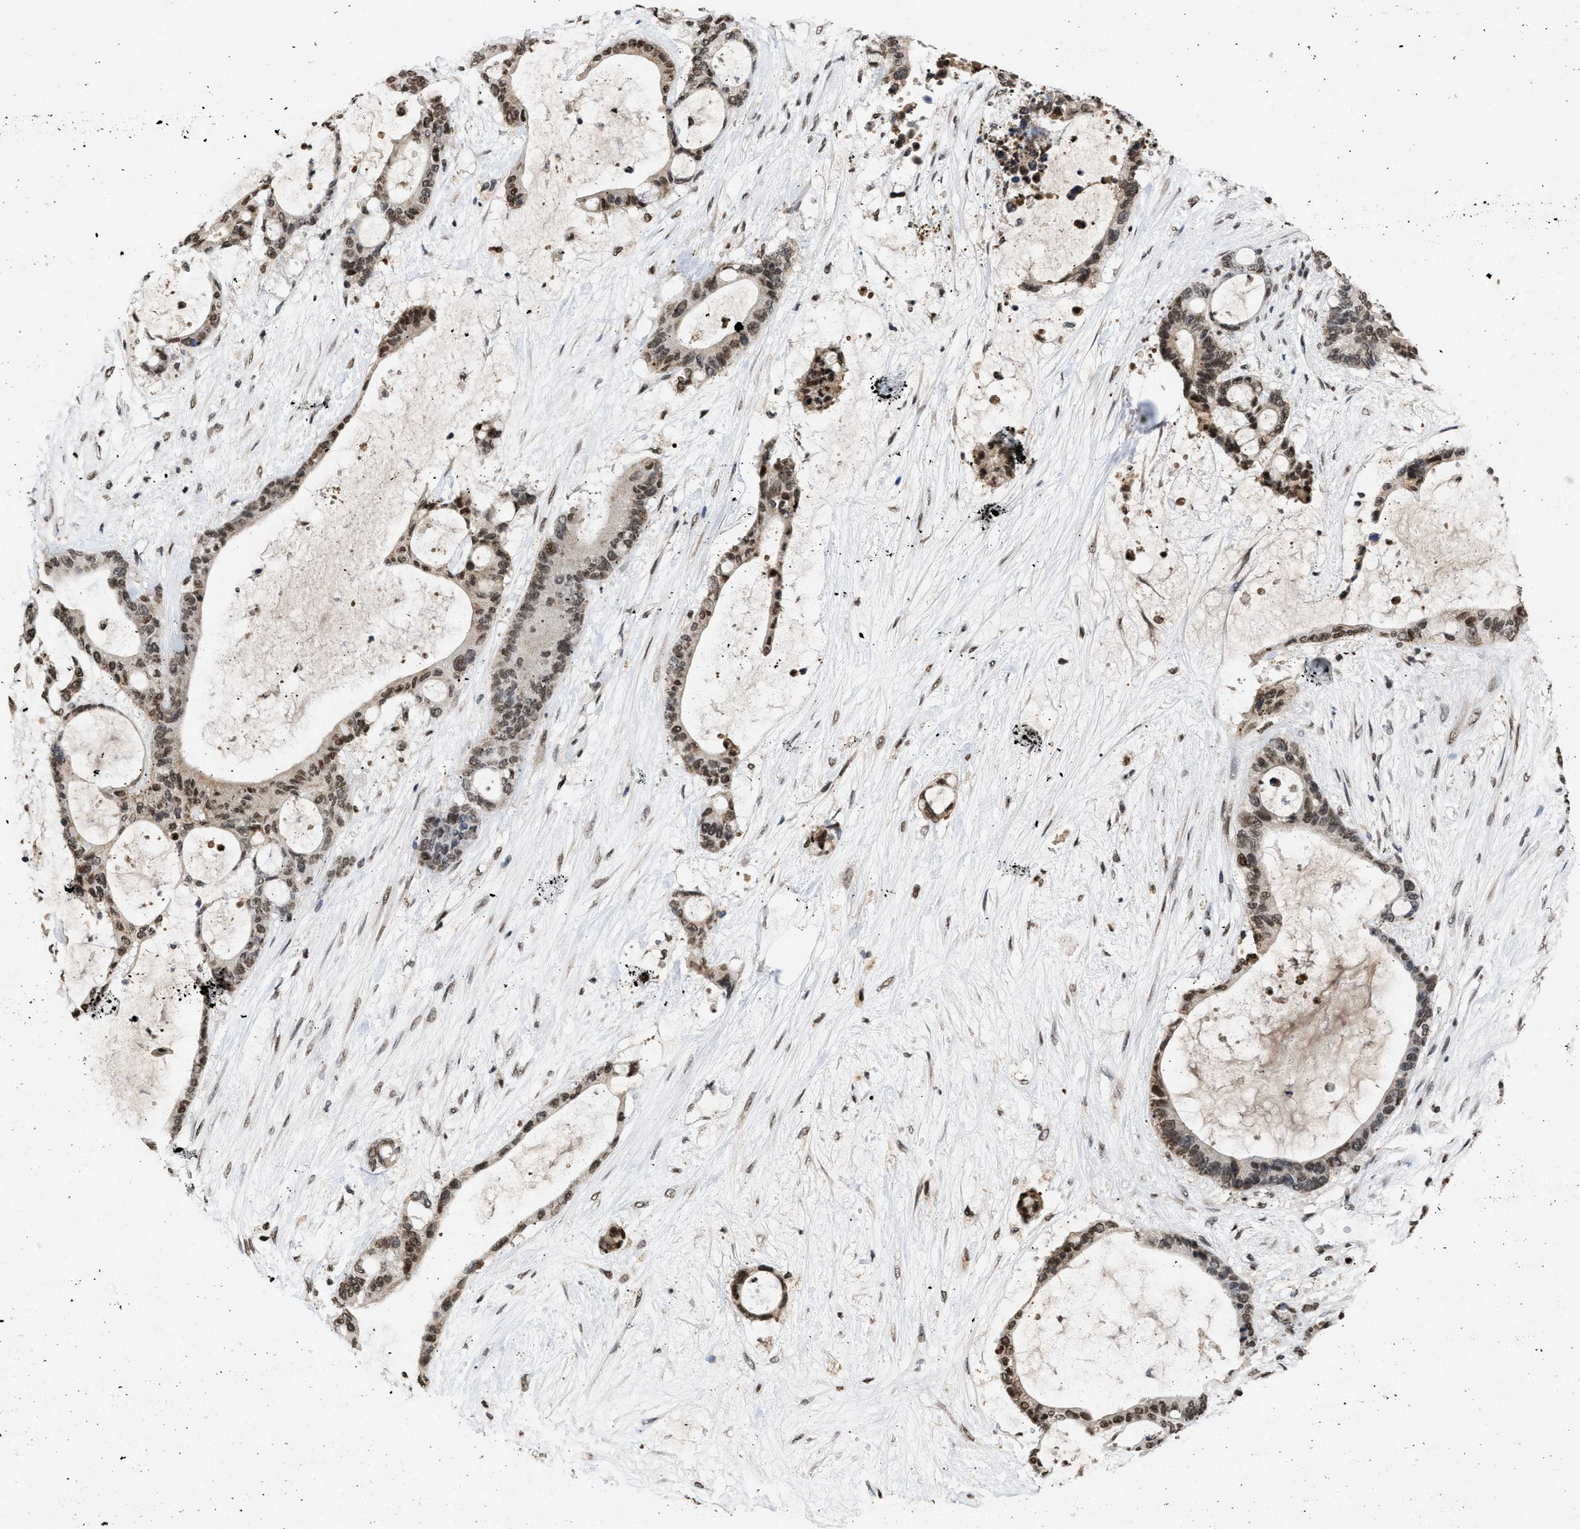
{"staining": {"intensity": "moderate", "quantity": "25%-75%", "location": "nuclear"}, "tissue": "liver cancer", "cell_type": "Tumor cells", "image_type": "cancer", "snomed": [{"axis": "morphology", "description": "Cholangiocarcinoma"}, {"axis": "topography", "description": "Liver"}], "caption": "Liver cancer tissue exhibits moderate nuclear staining in approximately 25%-75% of tumor cells, visualized by immunohistochemistry.", "gene": "NUP35", "patient": {"sex": "female", "age": 73}}